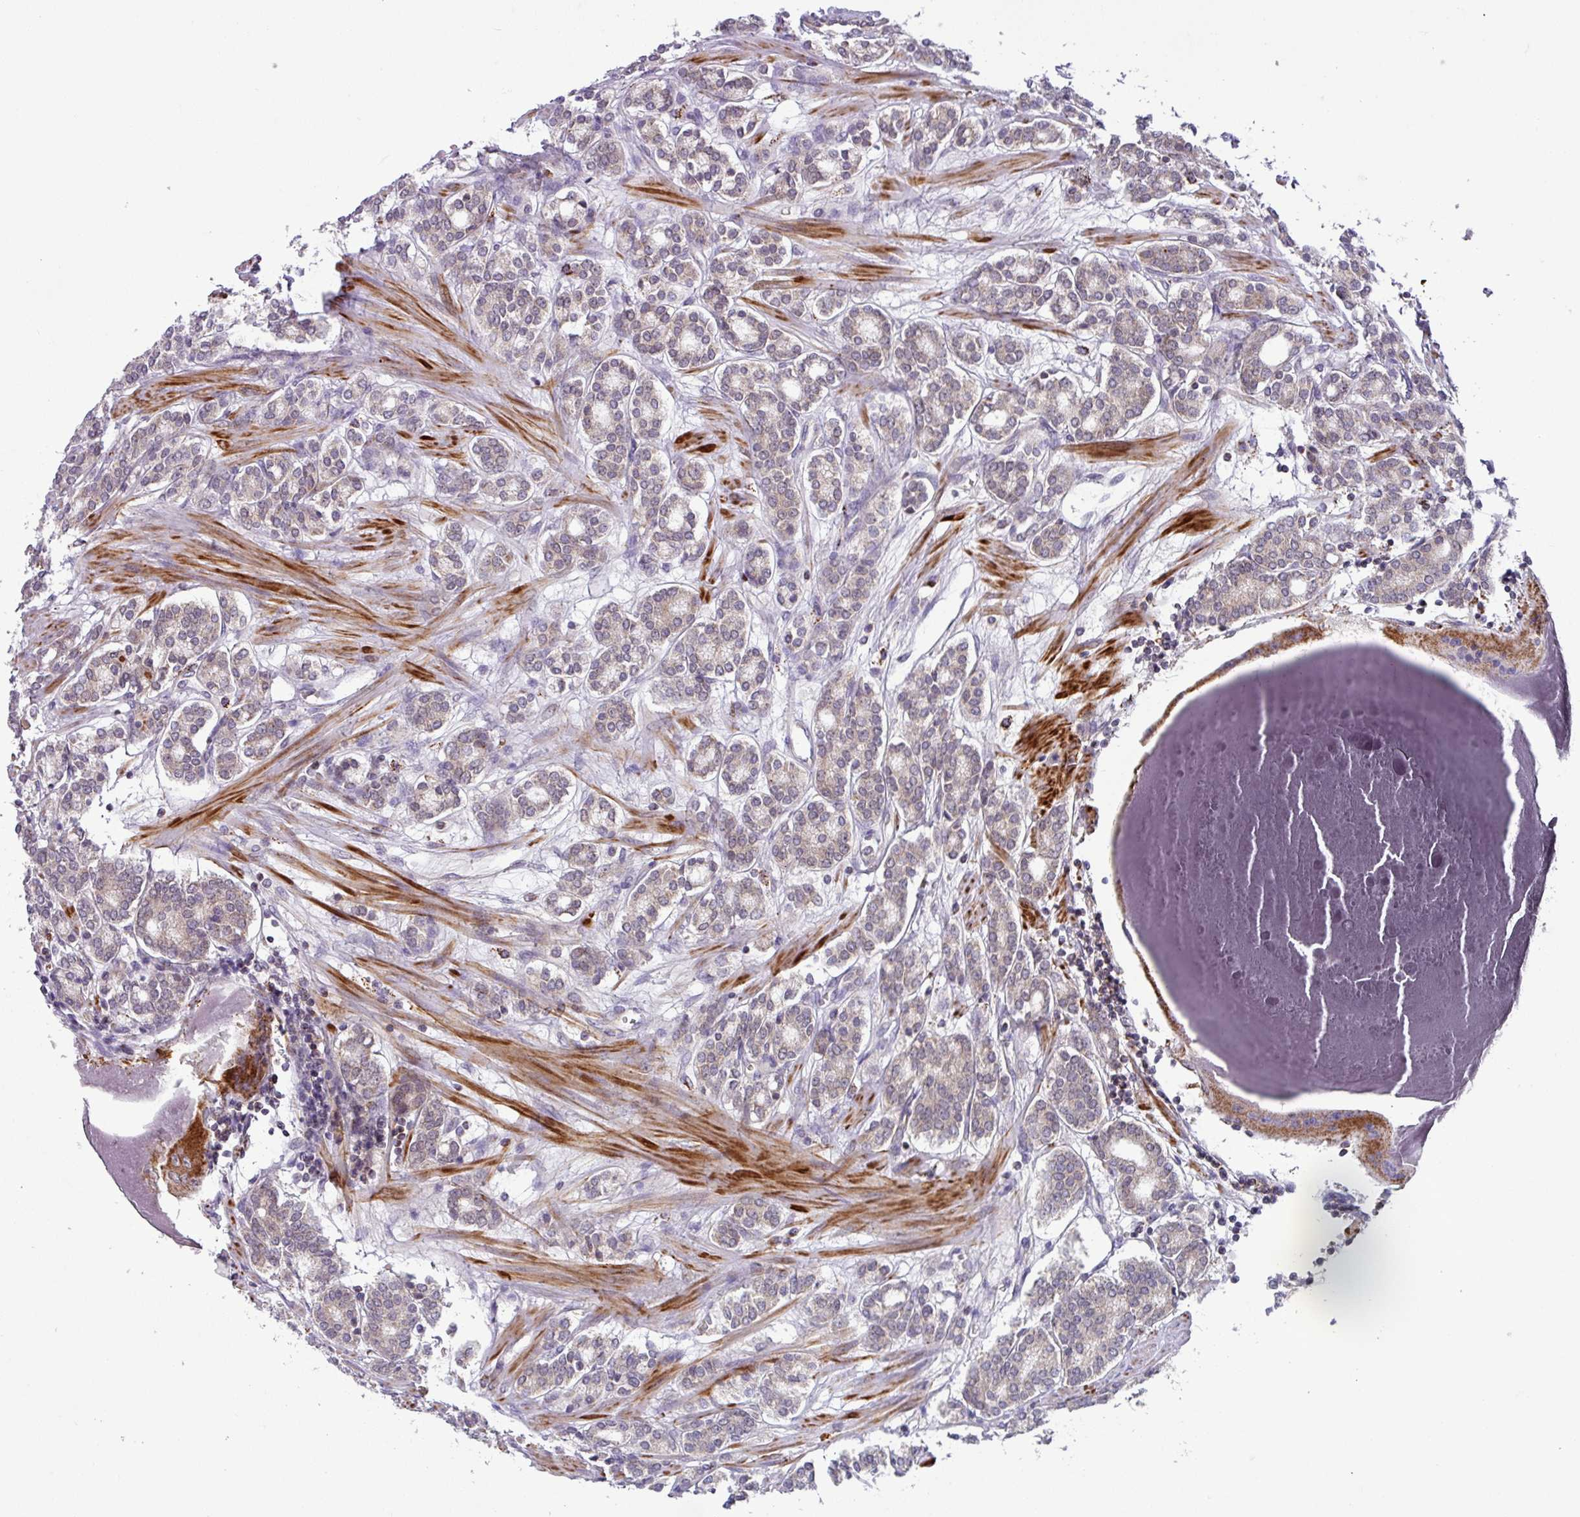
{"staining": {"intensity": "negative", "quantity": "none", "location": "none"}, "tissue": "prostate cancer", "cell_type": "Tumor cells", "image_type": "cancer", "snomed": [{"axis": "morphology", "description": "Adenocarcinoma, High grade"}, {"axis": "topography", "description": "Prostate"}], "caption": "Tumor cells are negative for brown protein staining in adenocarcinoma (high-grade) (prostate).", "gene": "AKIRIN1", "patient": {"sex": "male", "age": 62}}